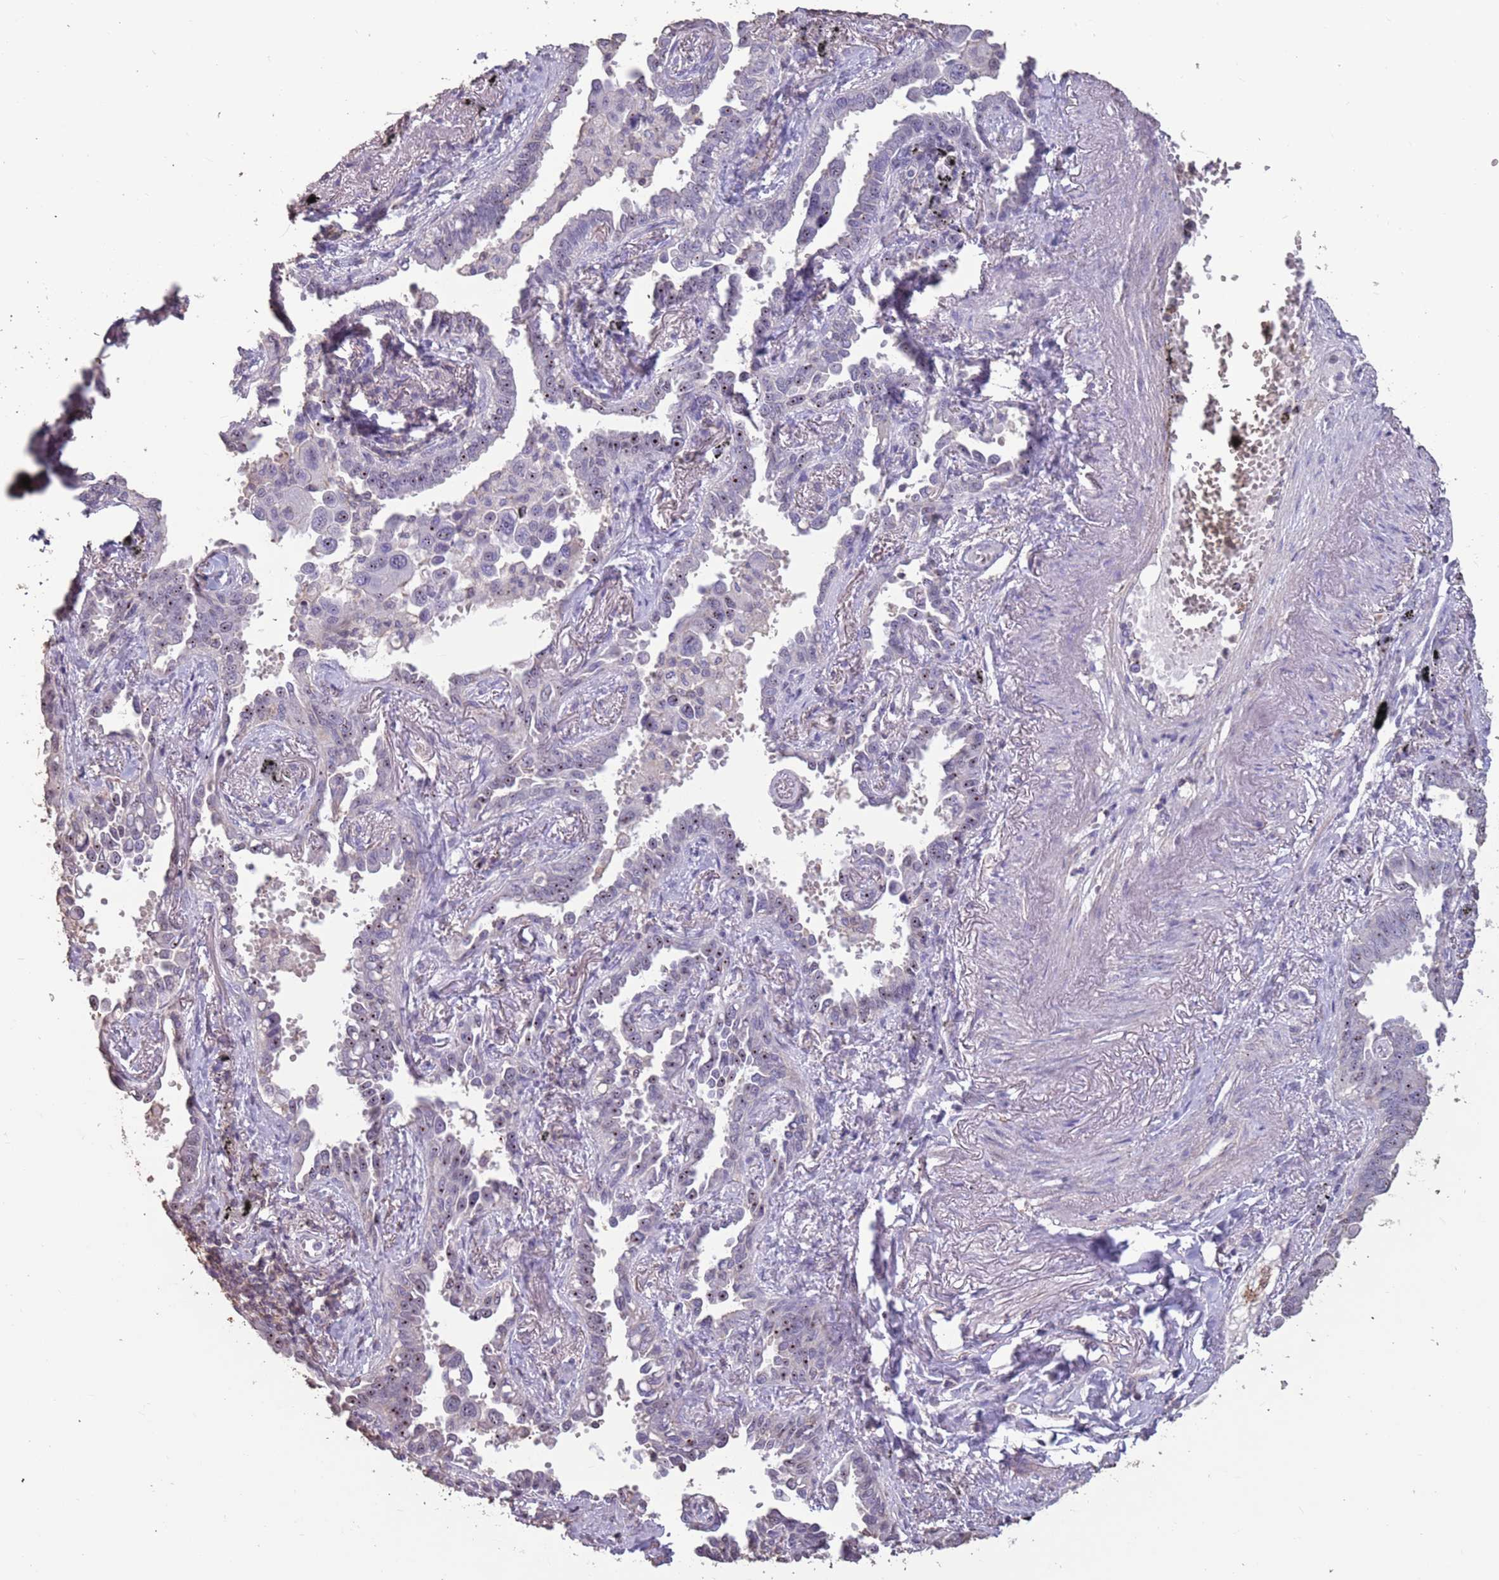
{"staining": {"intensity": "weak", "quantity": "25%-75%", "location": "nuclear"}, "tissue": "lung cancer", "cell_type": "Tumor cells", "image_type": "cancer", "snomed": [{"axis": "morphology", "description": "Adenocarcinoma, NOS"}, {"axis": "topography", "description": "Lung"}], "caption": "Lung cancer was stained to show a protein in brown. There is low levels of weak nuclear staining in about 25%-75% of tumor cells. The protein of interest is stained brown, and the nuclei are stained in blue (DAB (3,3'-diaminobenzidine) IHC with brightfield microscopy, high magnification).", "gene": "SUN5", "patient": {"sex": "male", "age": 67}}